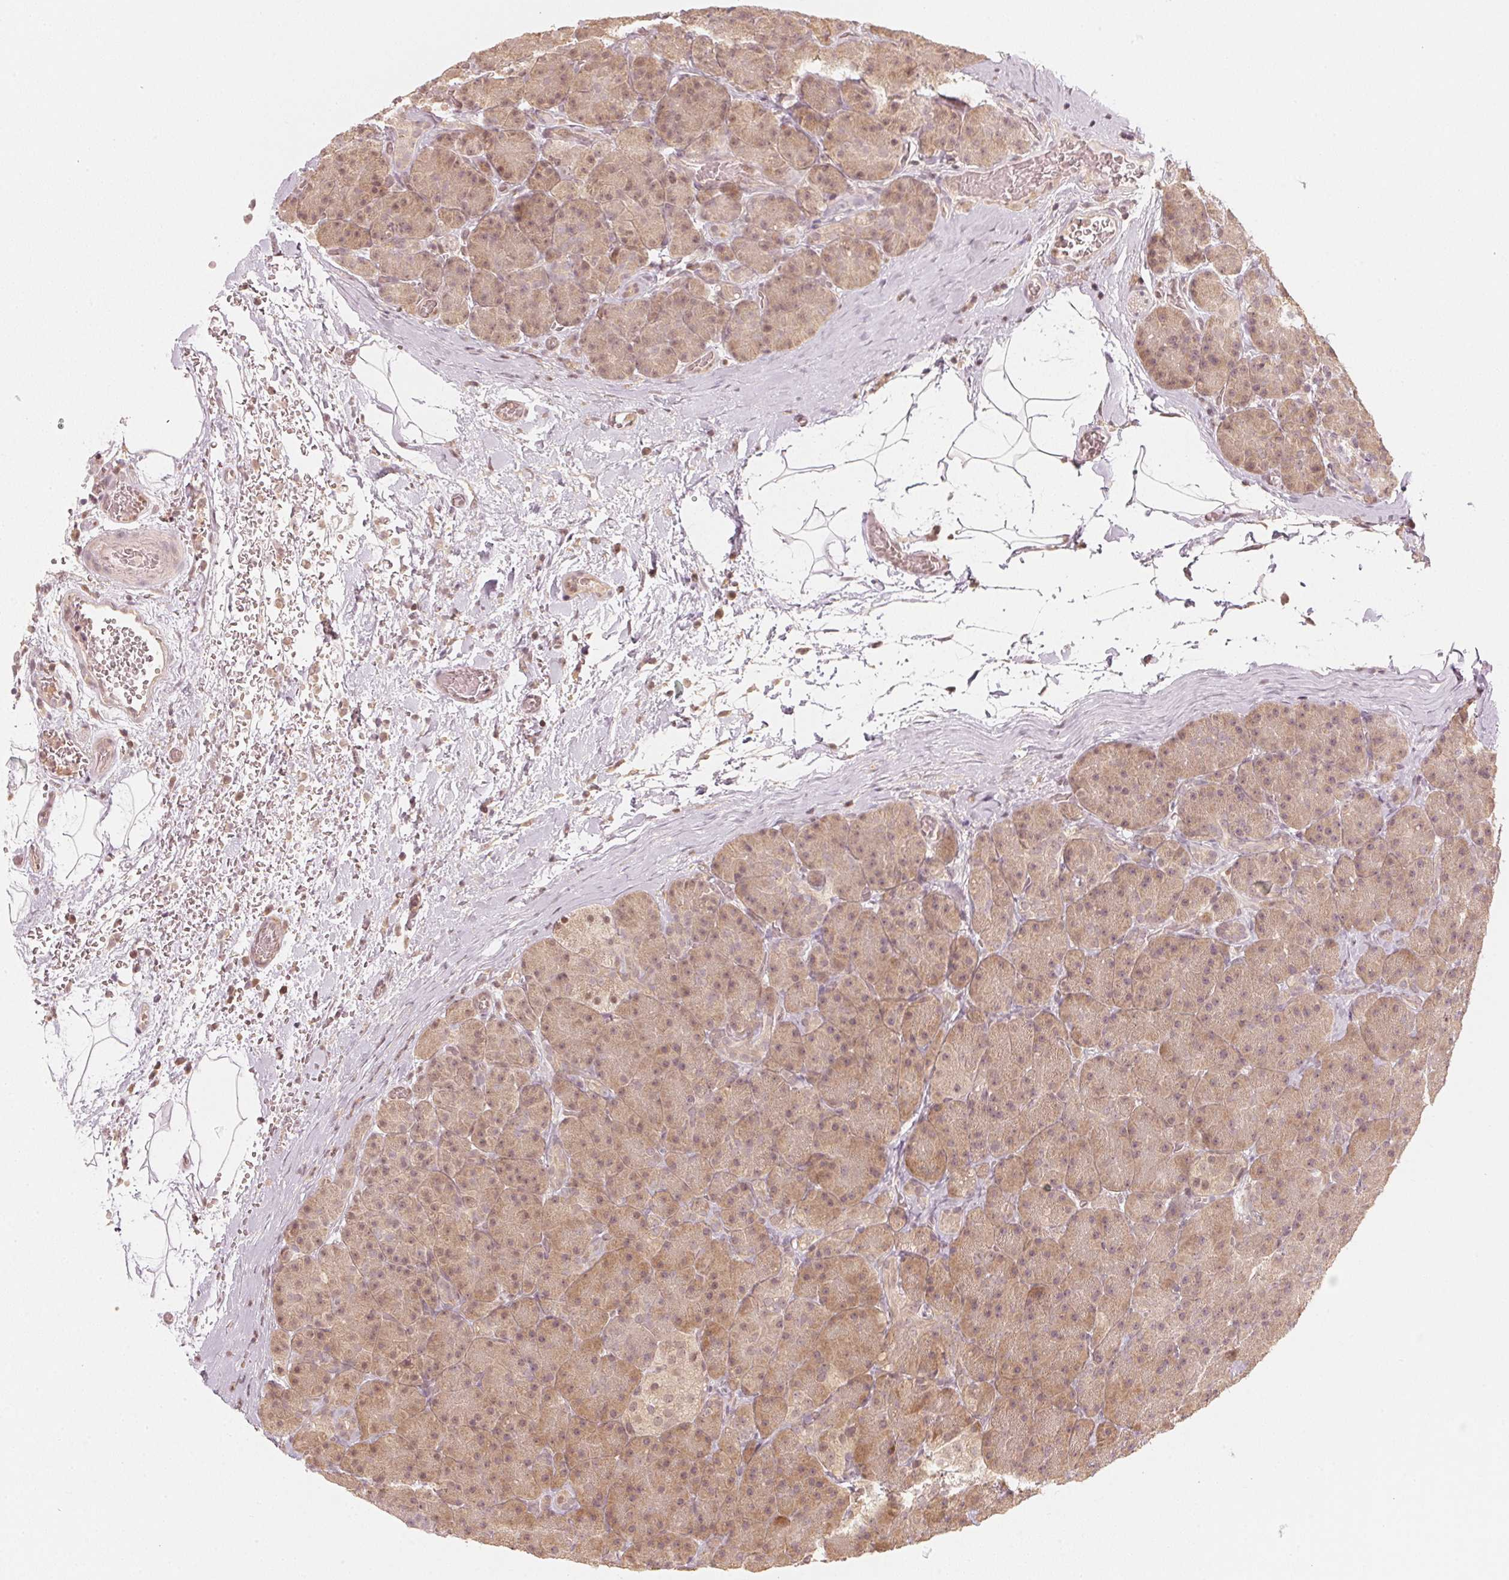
{"staining": {"intensity": "moderate", "quantity": ">75%", "location": "cytoplasmic/membranous,nuclear"}, "tissue": "pancreas", "cell_type": "Exocrine glandular cells", "image_type": "normal", "snomed": [{"axis": "morphology", "description": "Normal tissue, NOS"}, {"axis": "topography", "description": "Pancreas"}], "caption": "Immunohistochemistry image of unremarkable human pancreas stained for a protein (brown), which displays medium levels of moderate cytoplasmic/membranous,nuclear expression in approximately >75% of exocrine glandular cells.", "gene": "UBE2L3", "patient": {"sex": "male", "age": 57}}